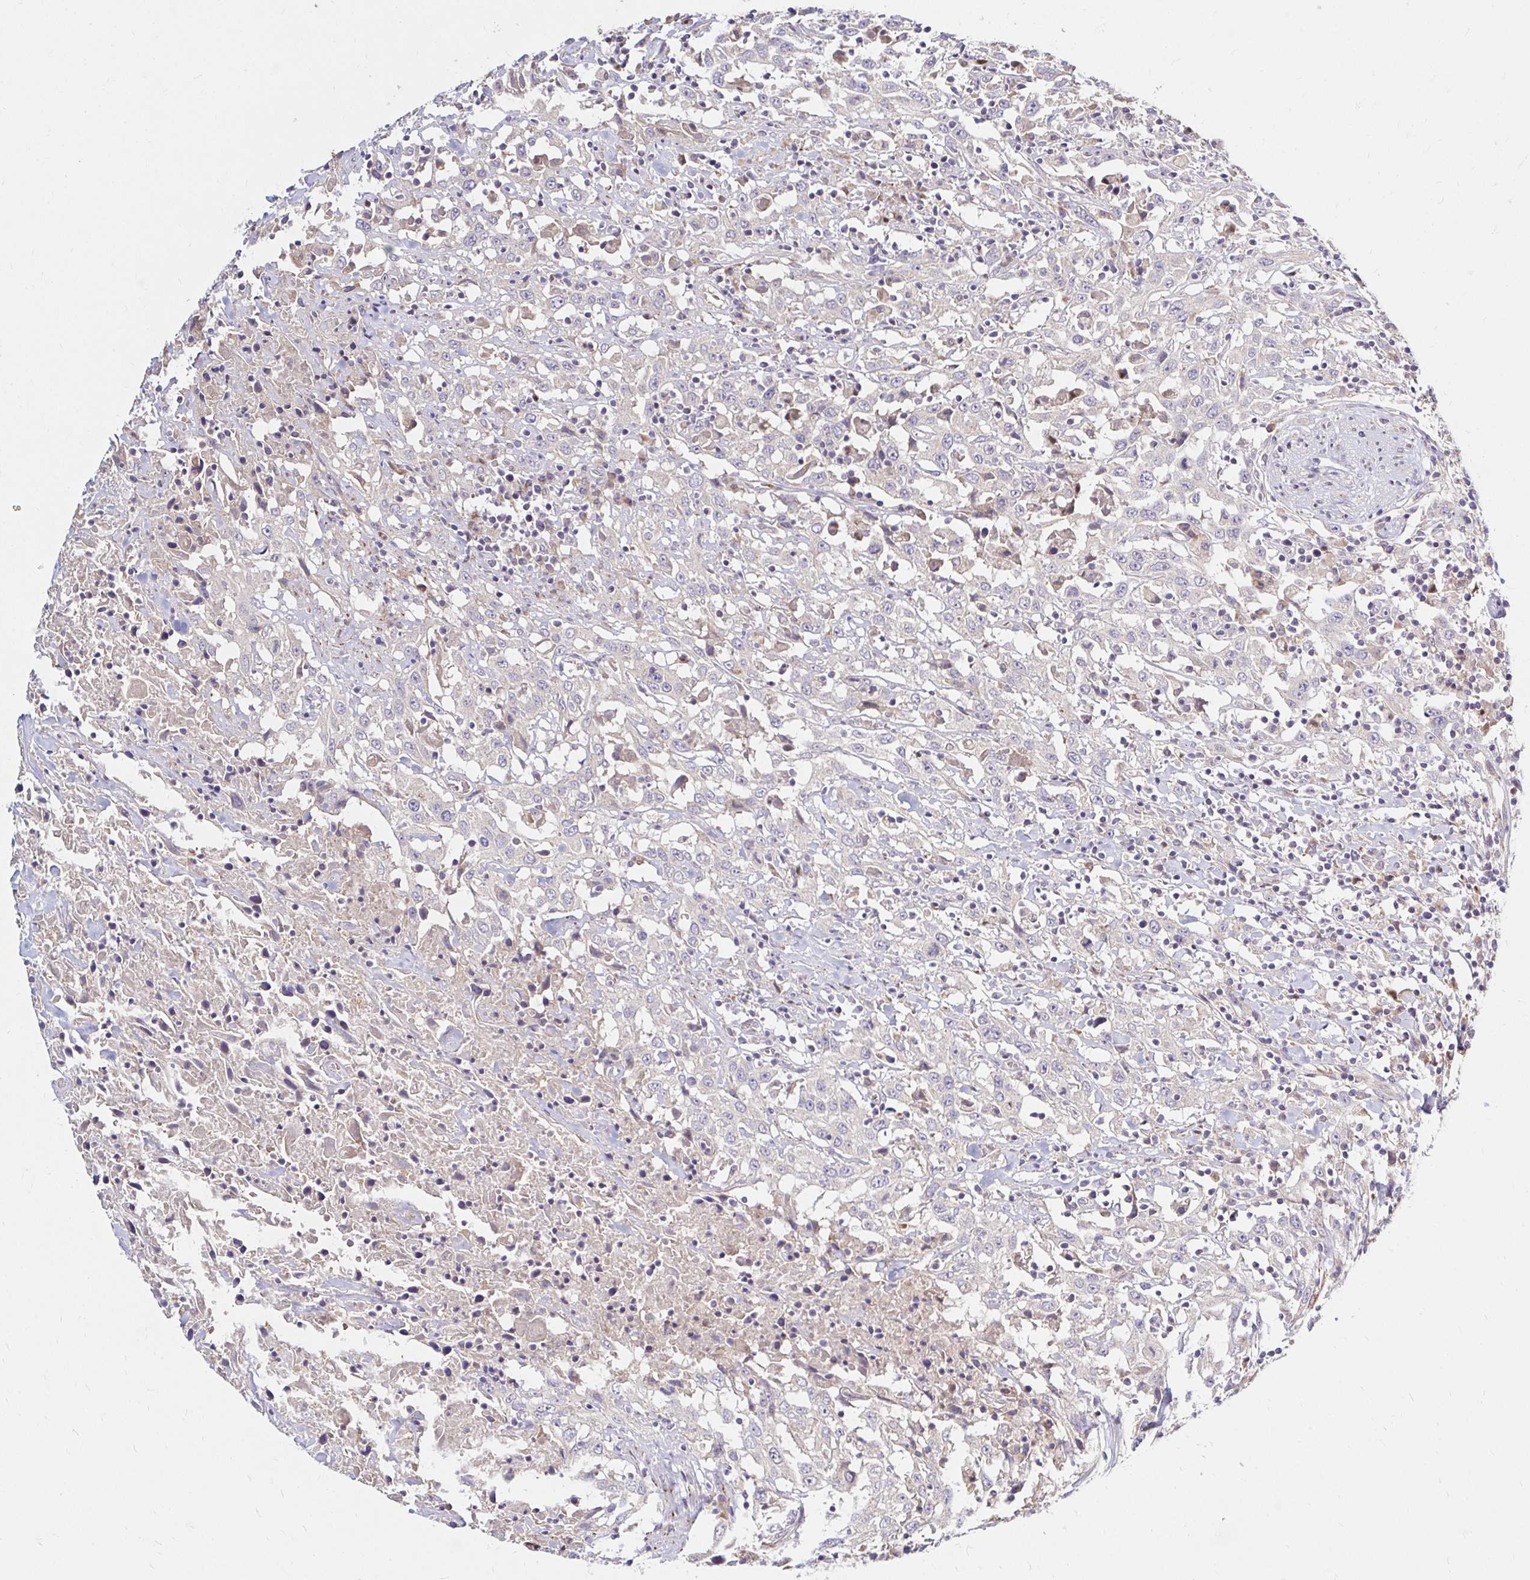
{"staining": {"intensity": "negative", "quantity": "none", "location": "none"}, "tissue": "urothelial cancer", "cell_type": "Tumor cells", "image_type": "cancer", "snomed": [{"axis": "morphology", "description": "Urothelial carcinoma, High grade"}, {"axis": "topography", "description": "Urinary bladder"}], "caption": "Immunohistochemistry of human high-grade urothelial carcinoma shows no staining in tumor cells.", "gene": "ARHGEF37", "patient": {"sex": "male", "age": 61}}